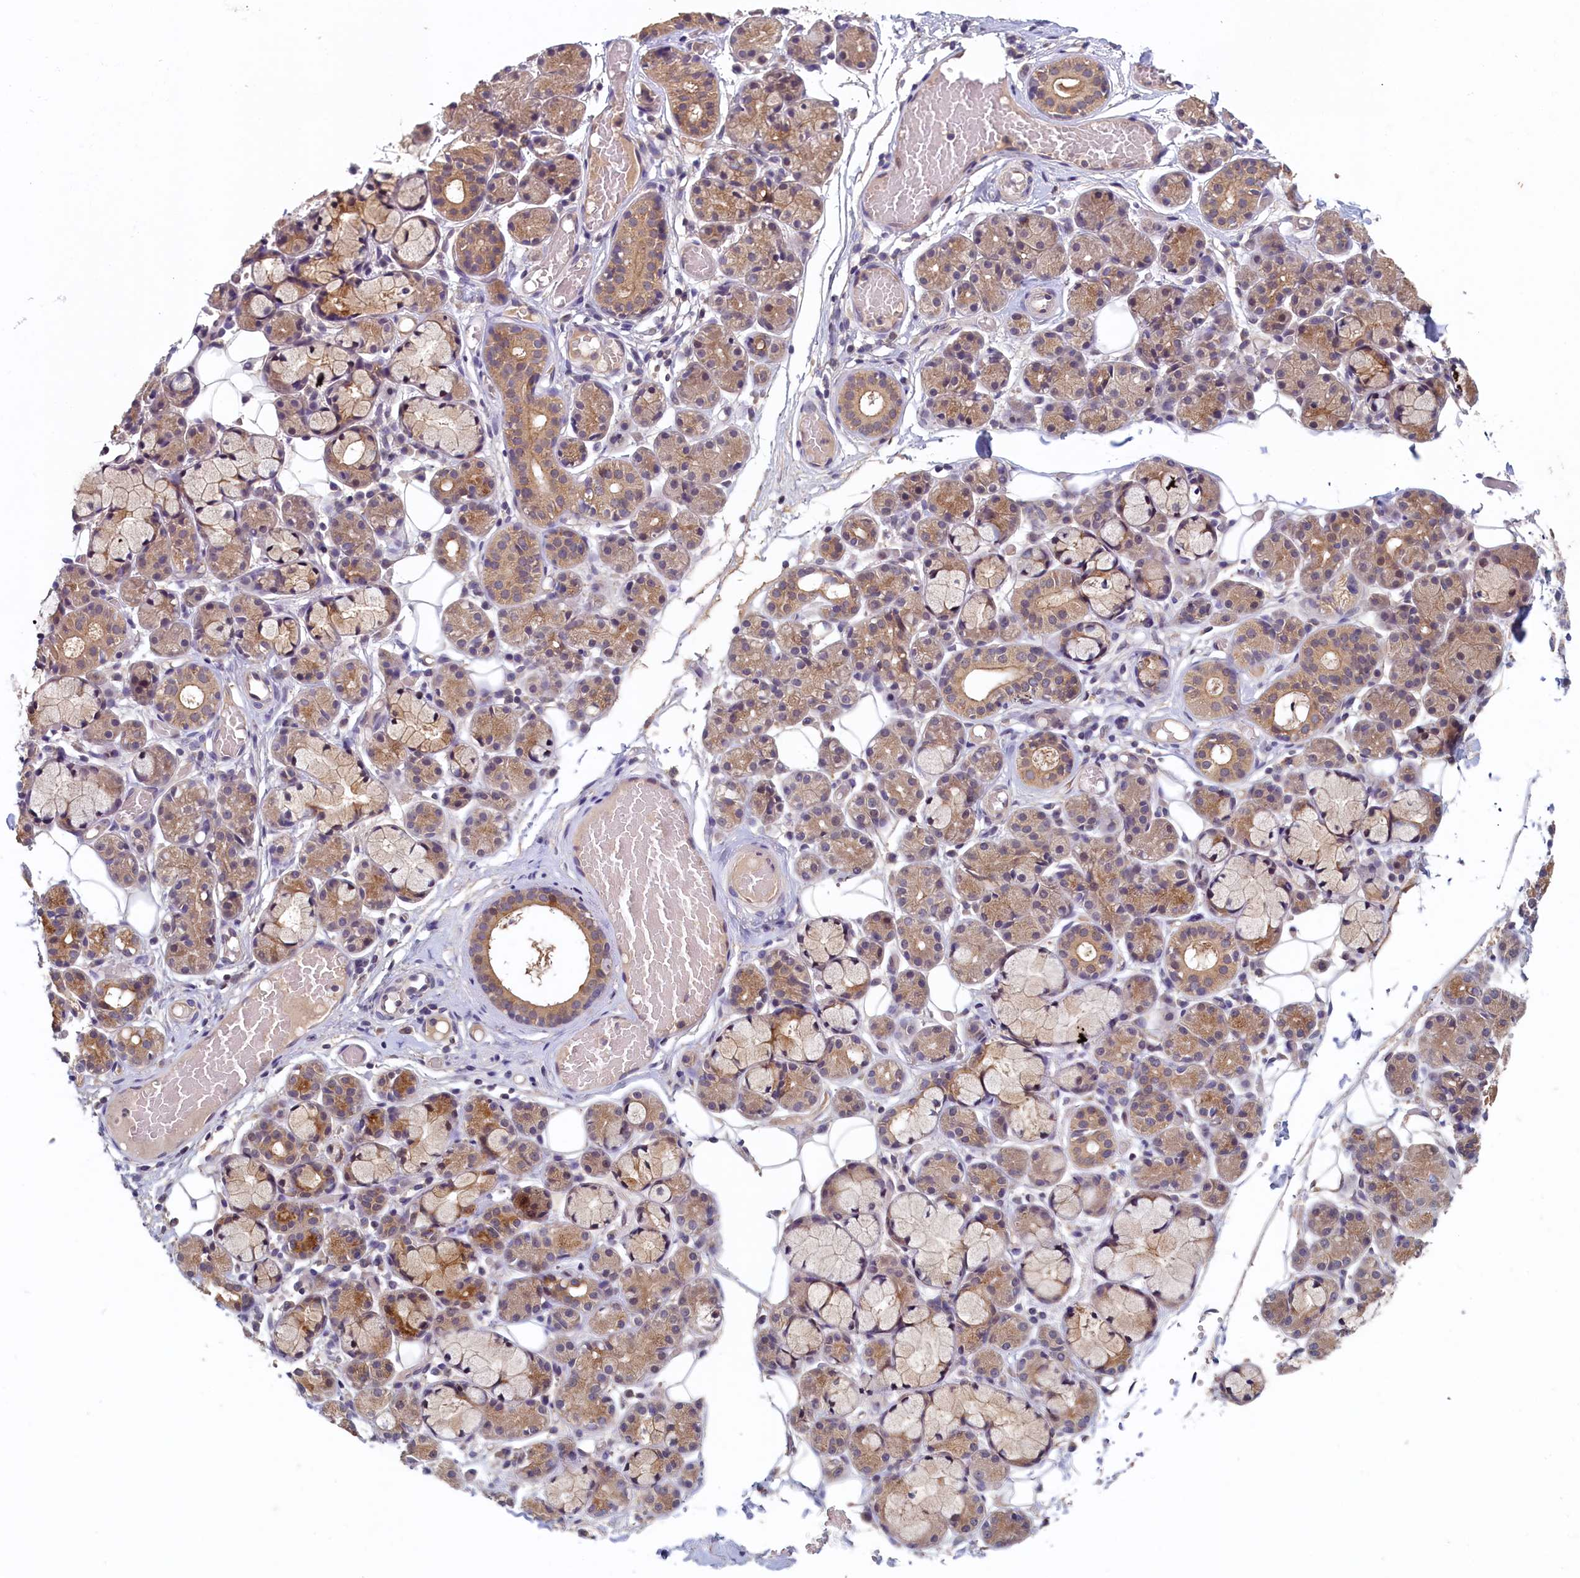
{"staining": {"intensity": "moderate", "quantity": "25%-75%", "location": "cytoplasmic/membranous"}, "tissue": "salivary gland", "cell_type": "Glandular cells", "image_type": "normal", "snomed": [{"axis": "morphology", "description": "Normal tissue, NOS"}, {"axis": "topography", "description": "Salivary gland"}], "caption": "Immunohistochemical staining of benign salivary gland demonstrates medium levels of moderate cytoplasmic/membranous expression in approximately 25%-75% of glandular cells.", "gene": "NUBP2", "patient": {"sex": "male", "age": 63}}